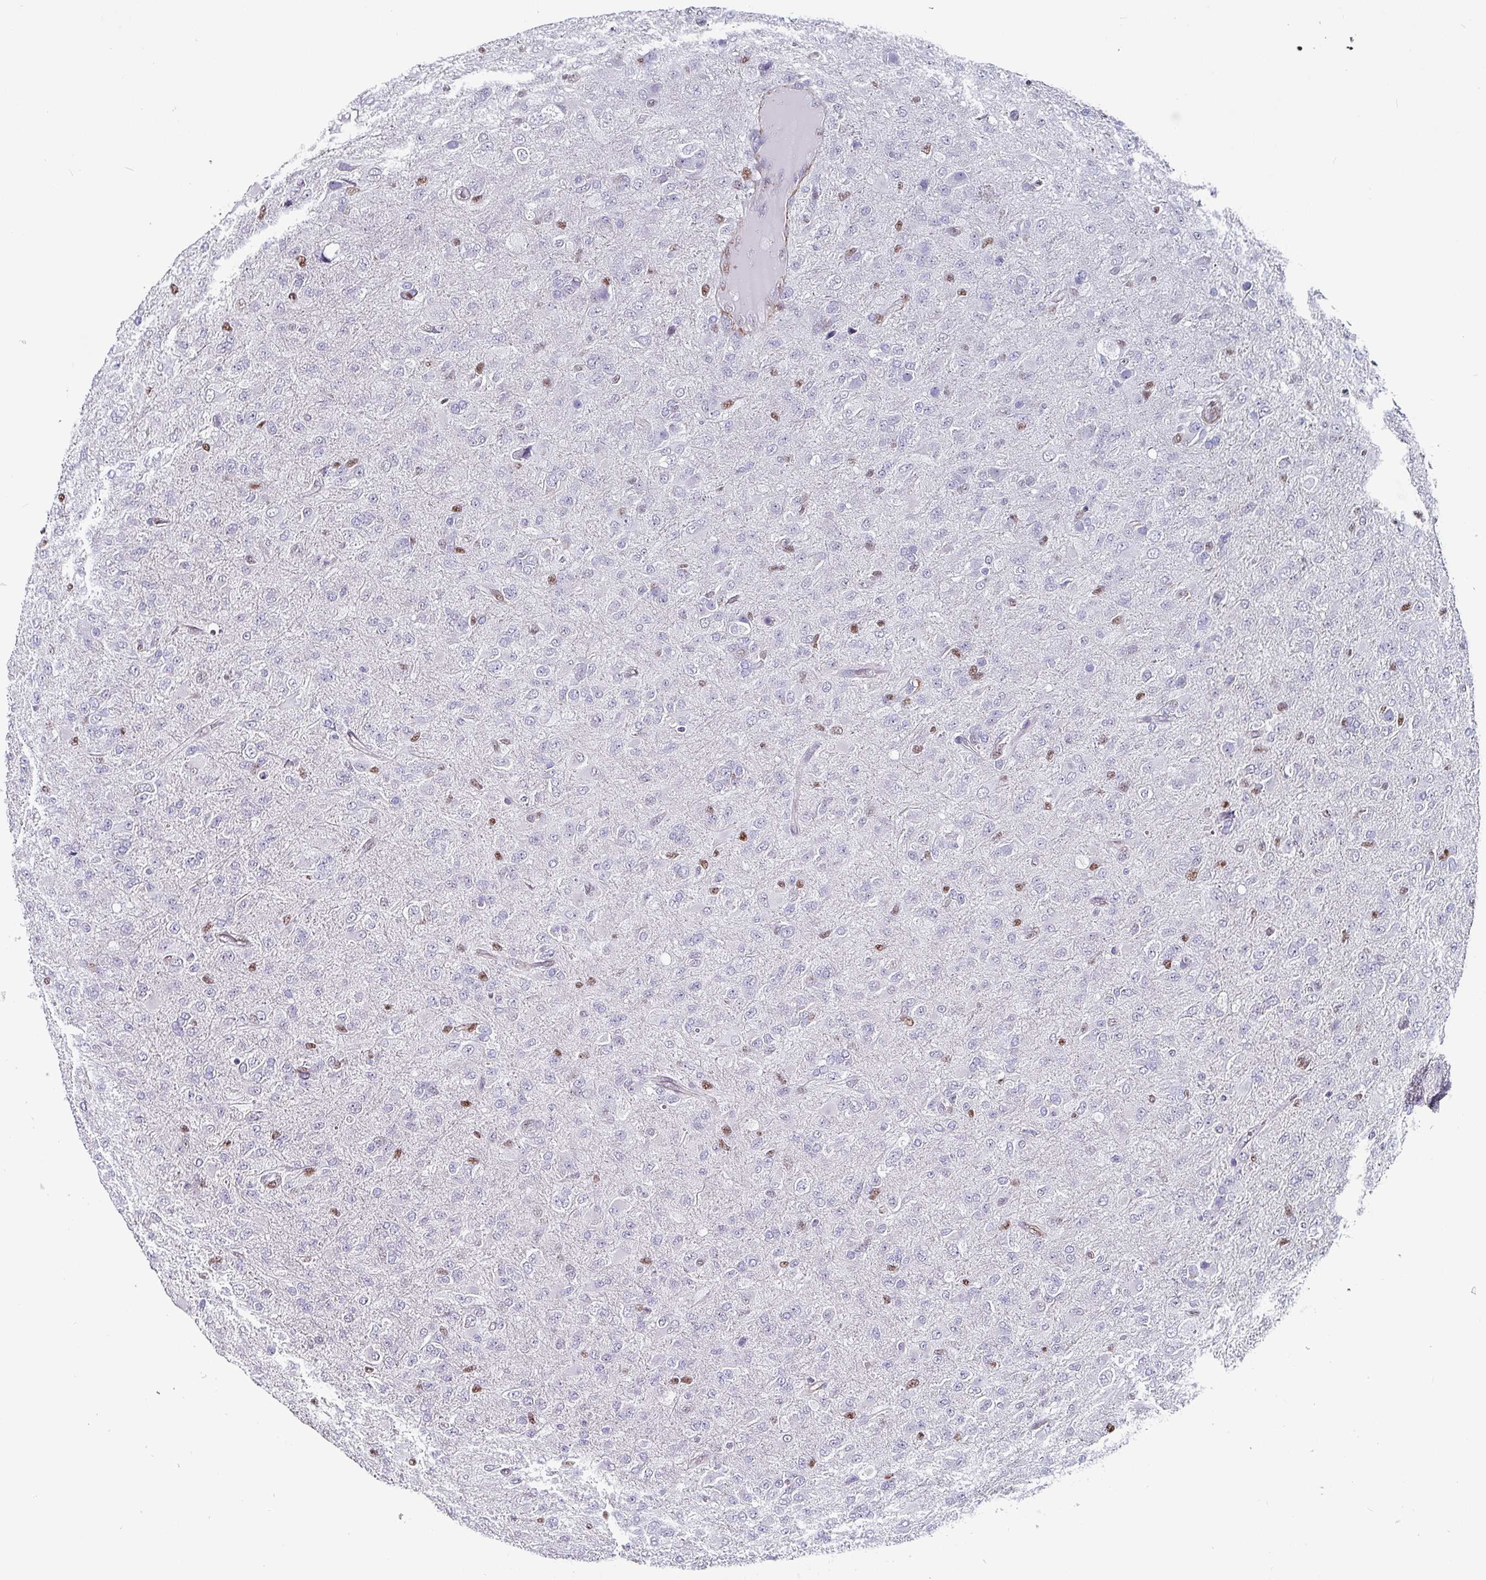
{"staining": {"intensity": "negative", "quantity": "none", "location": "none"}, "tissue": "glioma", "cell_type": "Tumor cells", "image_type": "cancer", "snomed": [{"axis": "morphology", "description": "Glioma, malignant, Low grade"}, {"axis": "topography", "description": "Brain"}], "caption": "A micrograph of human malignant glioma (low-grade) is negative for staining in tumor cells.", "gene": "ZNF816-ZNF321P", "patient": {"sex": "male", "age": 65}}